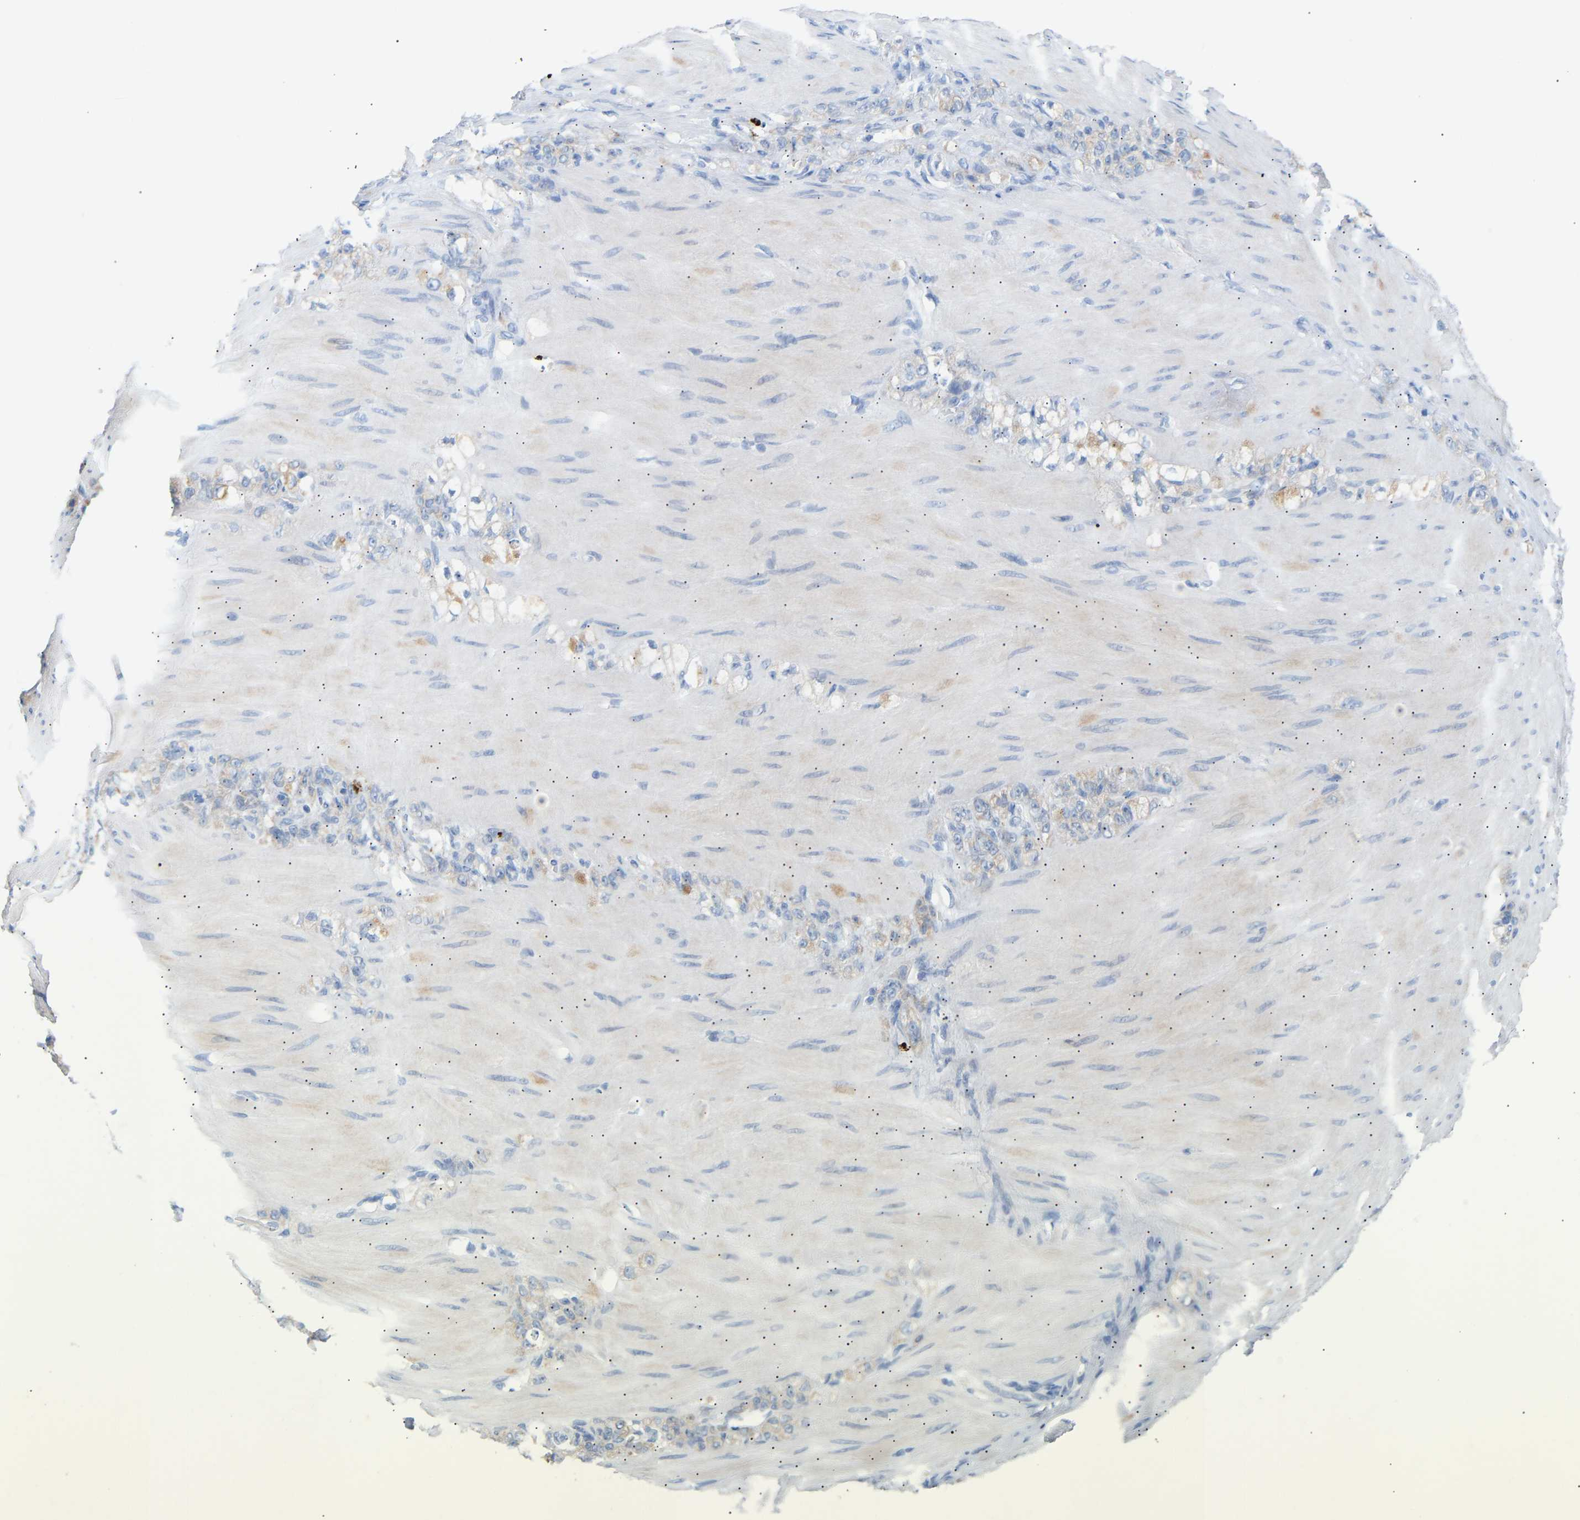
{"staining": {"intensity": "negative", "quantity": "none", "location": "none"}, "tissue": "stomach cancer", "cell_type": "Tumor cells", "image_type": "cancer", "snomed": [{"axis": "morphology", "description": "Normal tissue, NOS"}, {"axis": "morphology", "description": "Adenocarcinoma, NOS"}, {"axis": "topography", "description": "Stomach"}], "caption": "Tumor cells show no significant positivity in adenocarcinoma (stomach).", "gene": "PEX1", "patient": {"sex": "male", "age": 82}}